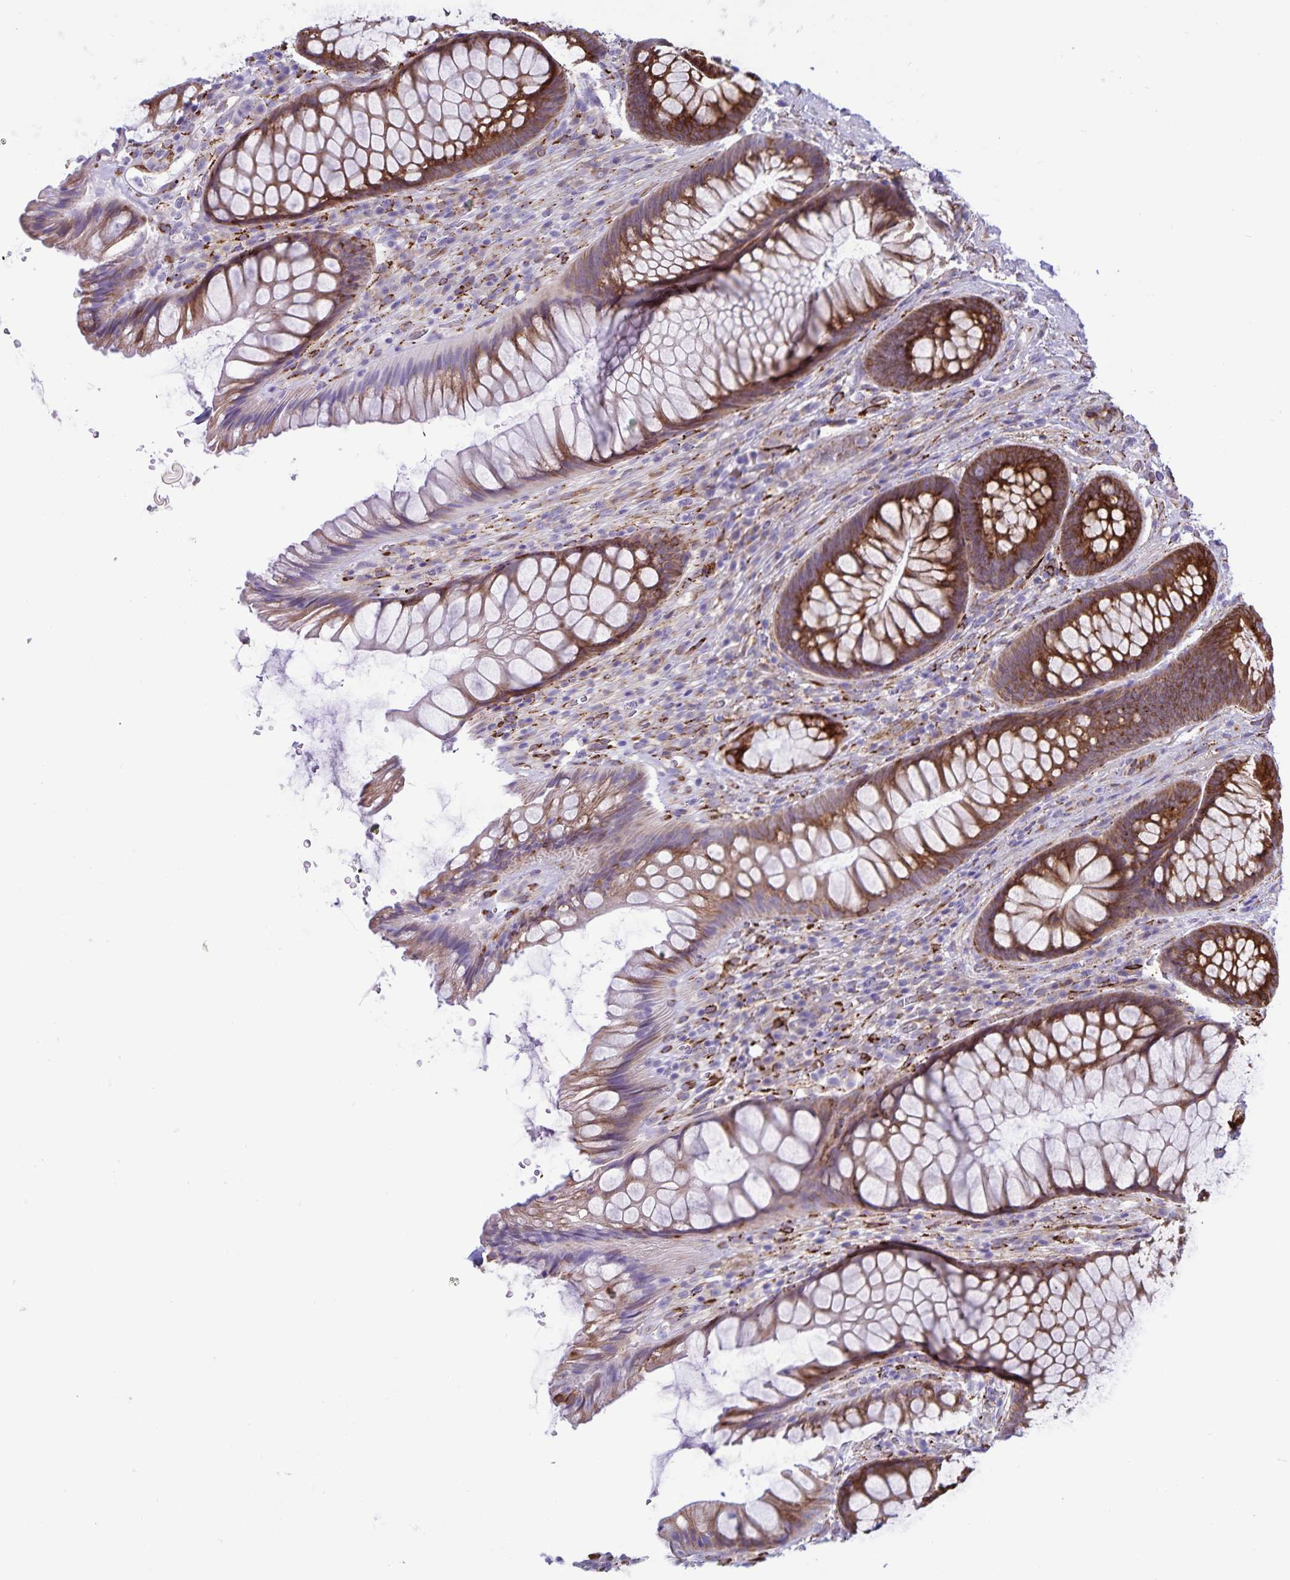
{"staining": {"intensity": "strong", "quantity": ">75%", "location": "cytoplasmic/membranous"}, "tissue": "rectum", "cell_type": "Glandular cells", "image_type": "normal", "snomed": [{"axis": "morphology", "description": "Normal tissue, NOS"}, {"axis": "topography", "description": "Rectum"}], "caption": "Unremarkable rectum was stained to show a protein in brown. There is high levels of strong cytoplasmic/membranous staining in about >75% of glandular cells. The staining was performed using DAB to visualize the protein expression in brown, while the nuclei were stained in blue with hematoxylin (Magnification: 20x).", "gene": "RCN1", "patient": {"sex": "male", "age": 53}}